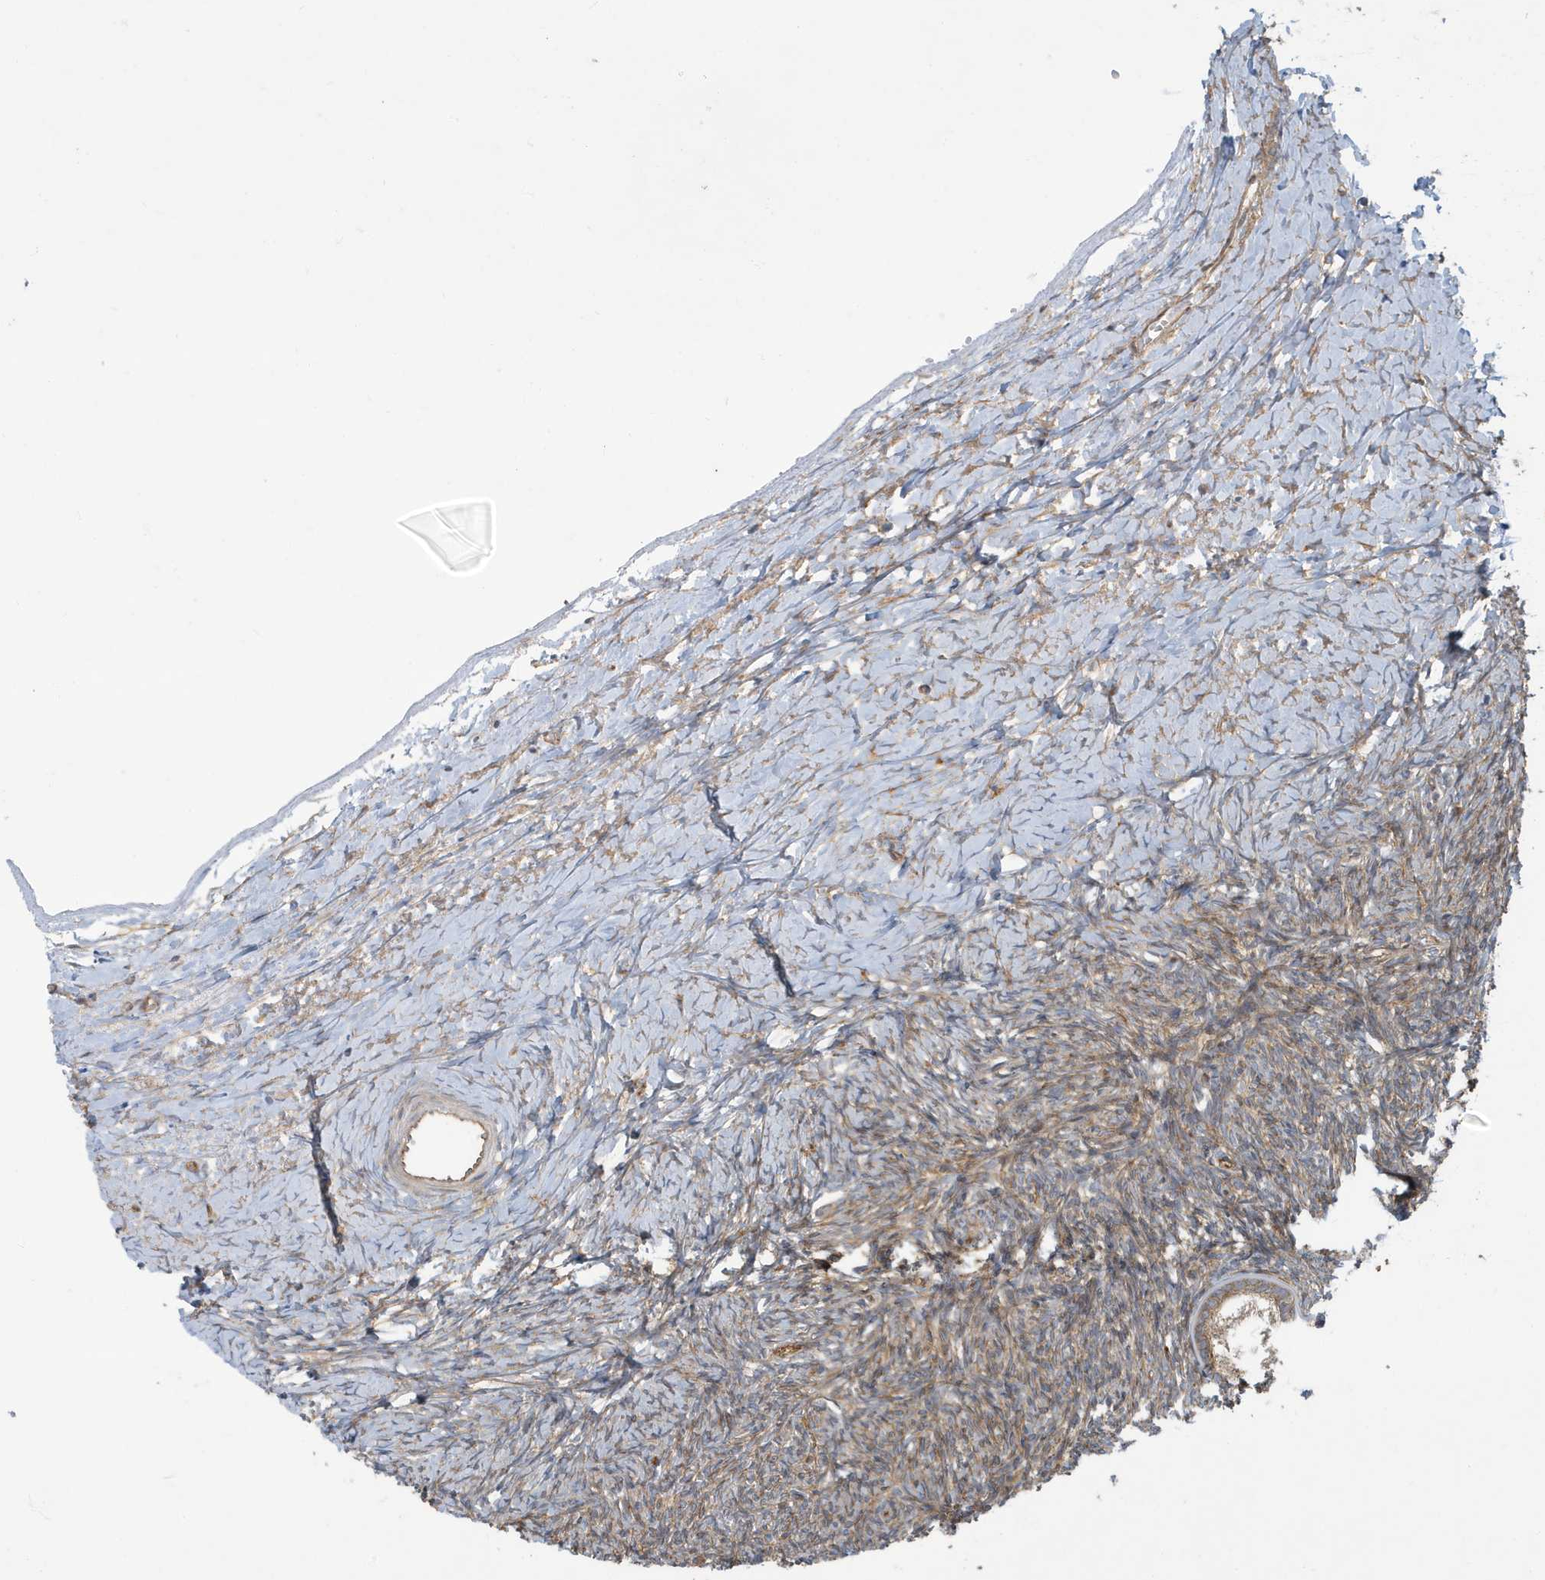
{"staining": {"intensity": "moderate", "quantity": ">75%", "location": "cytoplasmic/membranous"}, "tissue": "ovary", "cell_type": "Follicle cells", "image_type": "normal", "snomed": [{"axis": "morphology", "description": "Normal tissue, NOS"}, {"axis": "morphology", "description": "Developmental malformation"}, {"axis": "topography", "description": "Ovary"}], "caption": "This histopathology image shows immunohistochemistry staining of unremarkable ovary, with medium moderate cytoplasmic/membranous staining in about >75% of follicle cells.", "gene": "ATP23", "patient": {"sex": "female", "age": 39}}